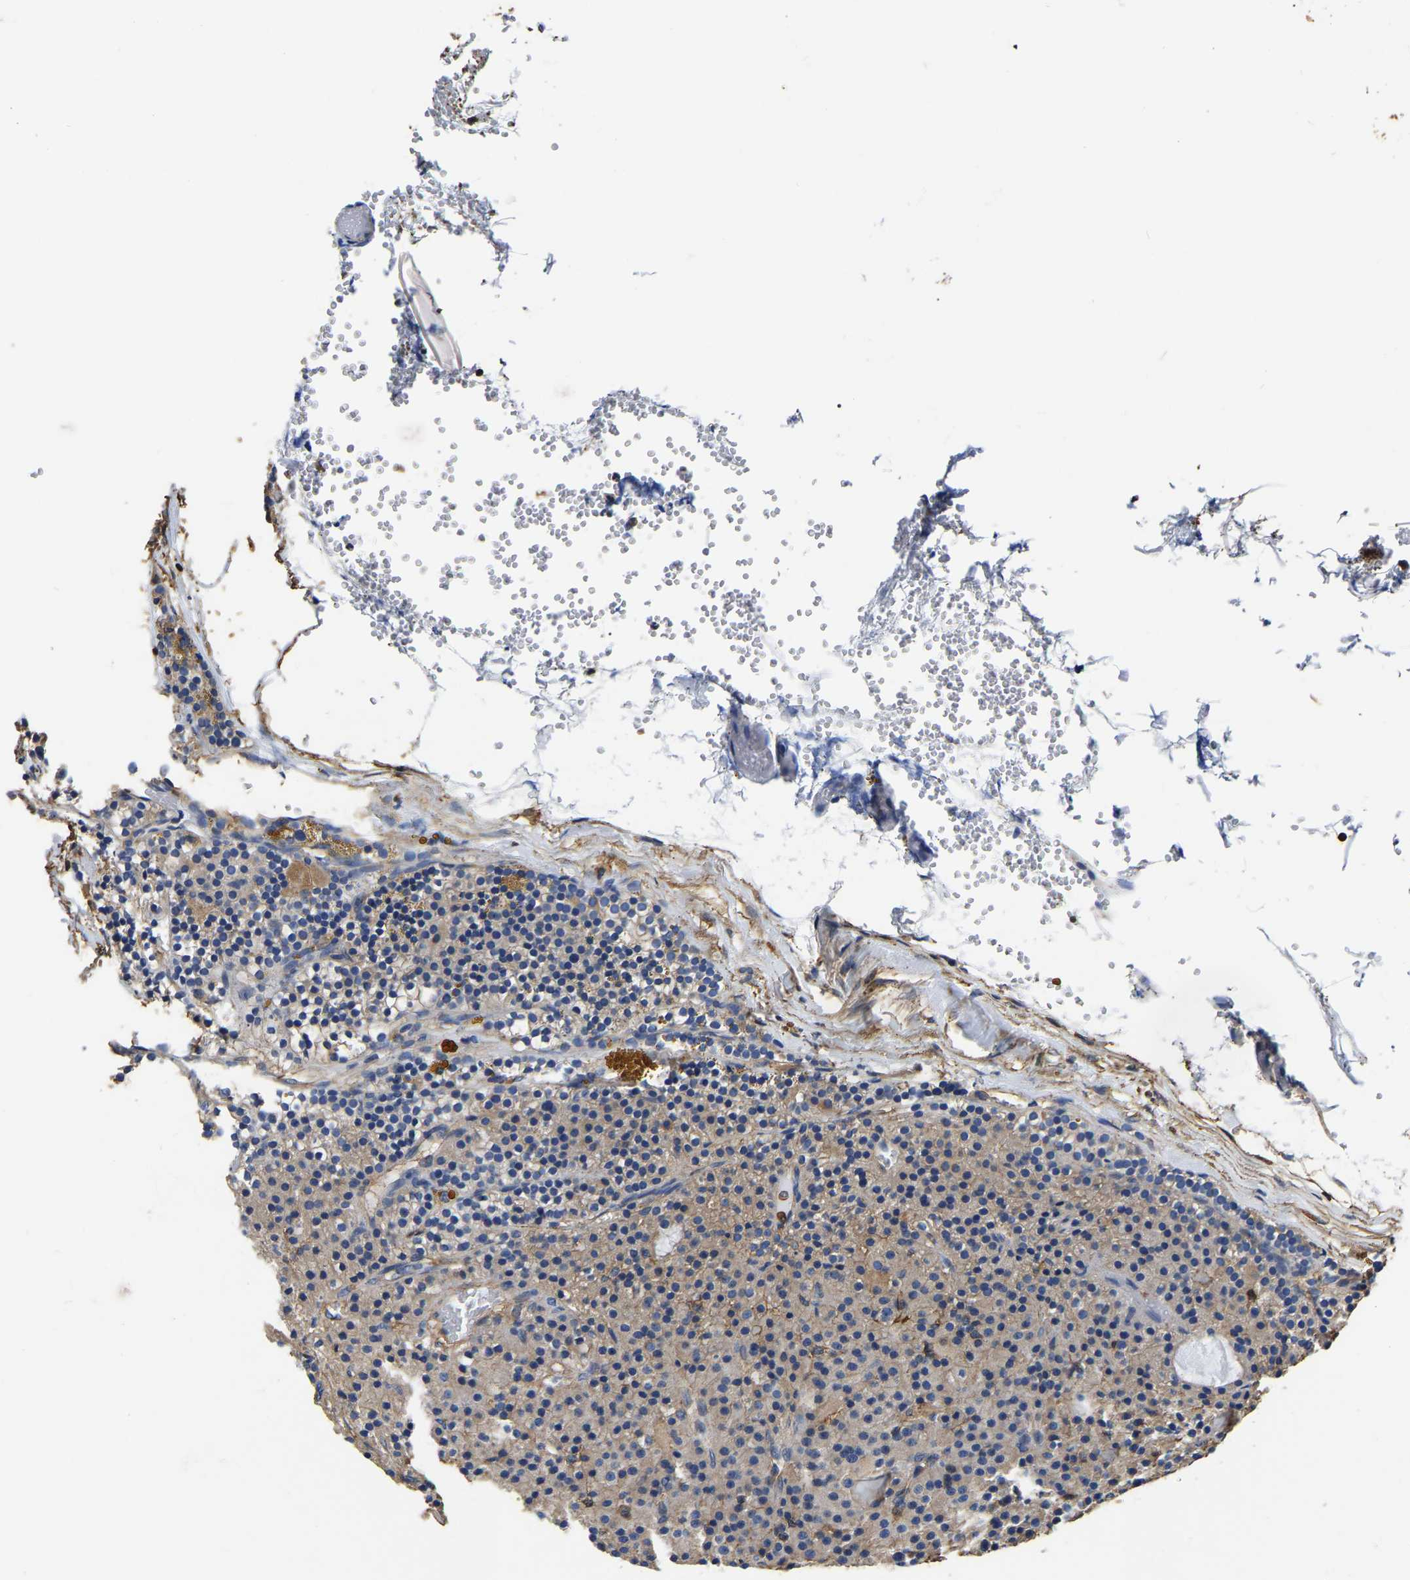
{"staining": {"intensity": "weak", "quantity": "25%-75%", "location": "cytoplasmic/membranous"}, "tissue": "parathyroid gland", "cell_type": "Glandular cells", "image_type": "normal", "snomed": [{"axis": "morphology", "description": "Normal tissue, NOS"}, {"axis": "morphology", "description": "Adenoma, NOS"}, {"axis": "topography", "description": "Parathyroid gland"}], "caption": "Immunohistochemical staining of normal human parathyroid gland reveals low levels of weak cytoplasmic/membranous expression in about 25%-75% of glandular cells. (DAB IHC with brightfield microscopy, high magnification).", "gene": "ARMT1", "patient": {"sex": "male", "age": 75}}